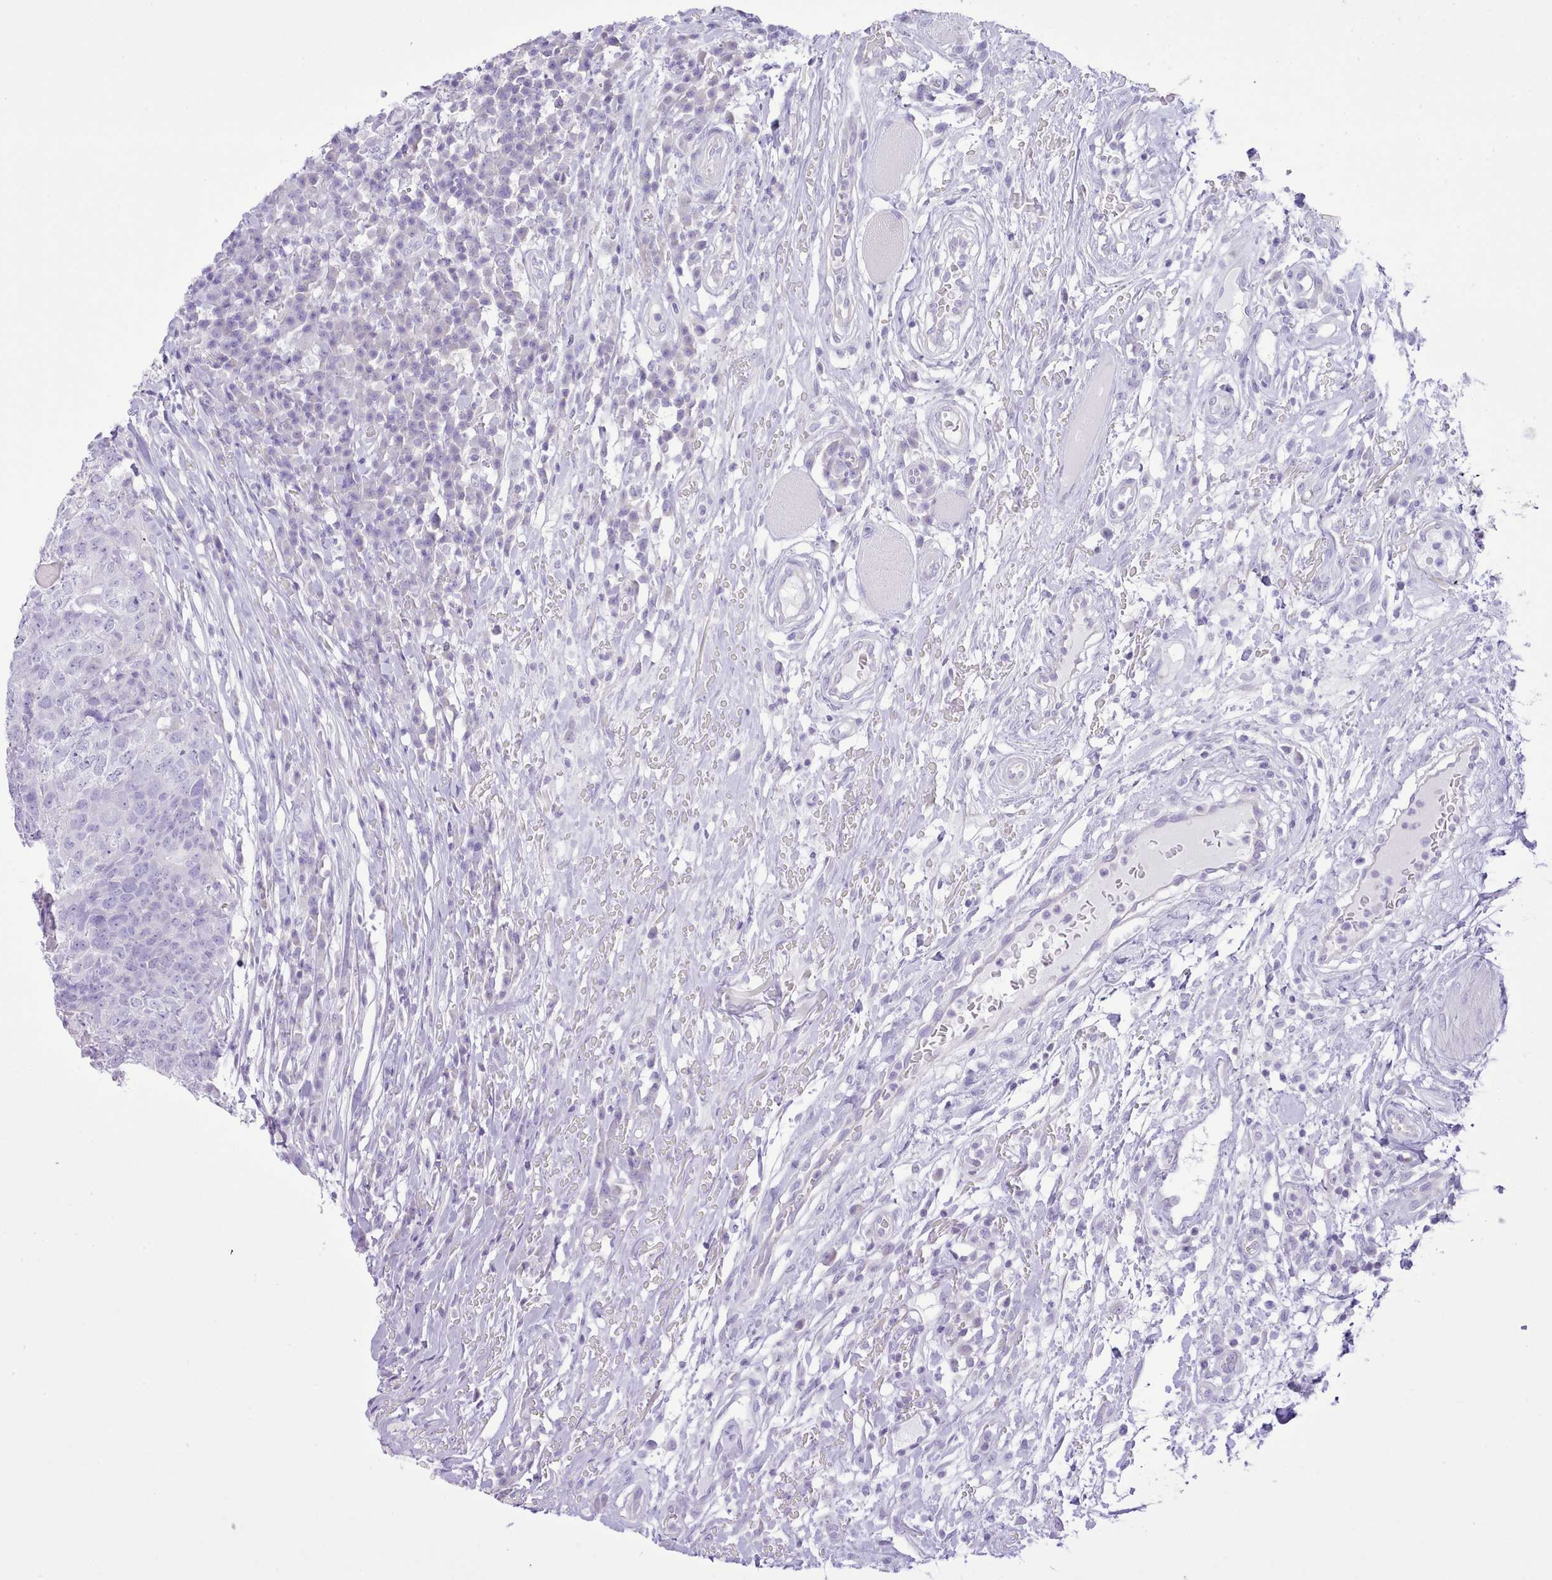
{"staining": {"intensity": "negative", "quantity": "none", "location": "none"}, "tissue": "head and neck cancer", "cell_type": "Tumor cells", "image_type": "cancer", "snomed": [{"axis": "morphology", "description": "Normal tissue, NOS"}, {"axis": "morphology", "description": "Squamous cell carcinoma, NOS"}, {"axis": "topography", "description": "Skeletal muscle"}, {"axis": "topography", "description": "Vascular tissue"}, {"axis": "topography", "description": "Peripheral nerve tissue"}, {"axis": "topography", "description": "Head-Neck"}], "caption": "Immunohistochemistry image of neoplastic tissue: human head and neck cancer (squamous cell carcinoma) stained with DAB displays no significant protein staining in tumor cells.", "gene": "MDFI", "patient": {"sex": "male", "age": 66}}